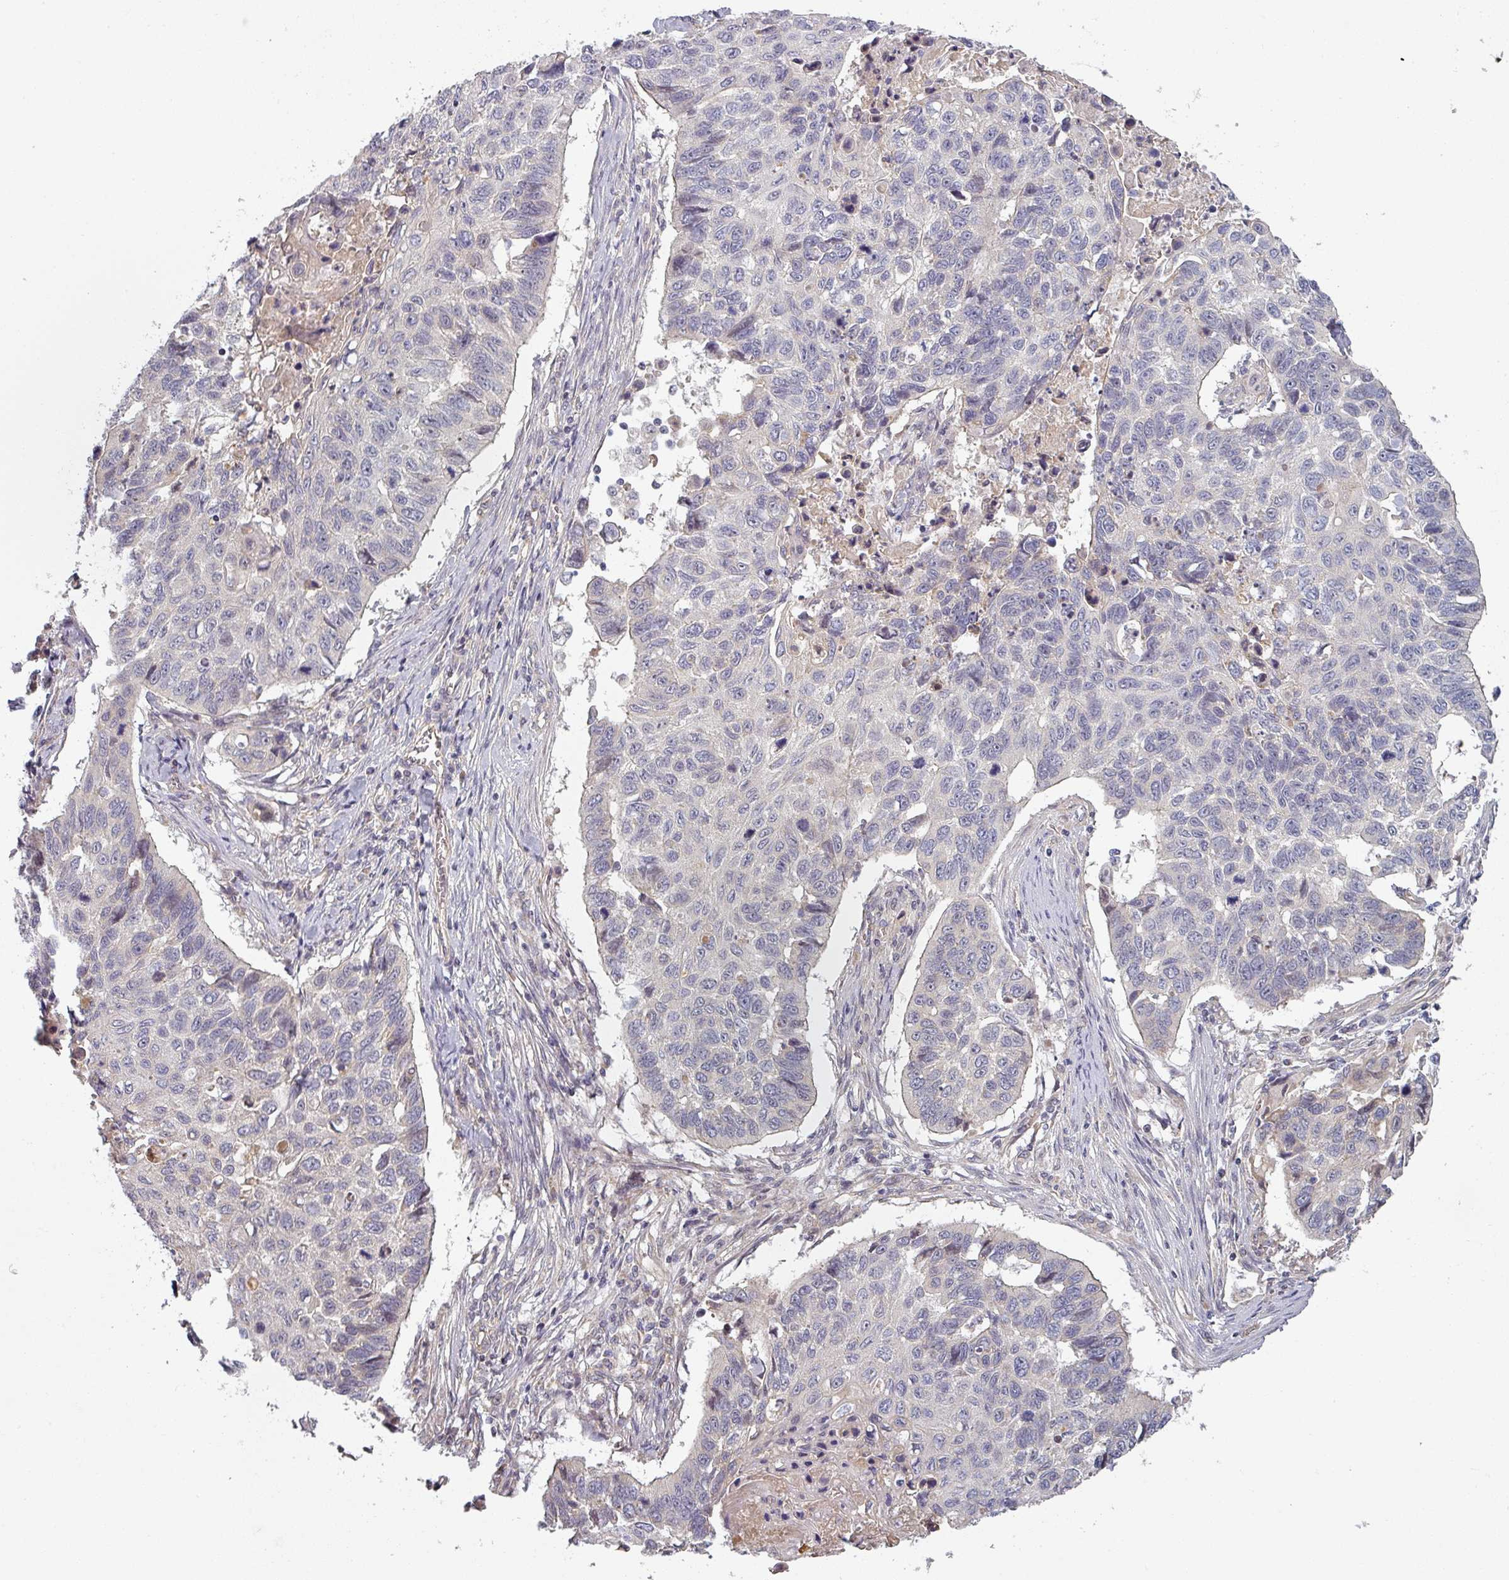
{"staining": {"intensity": "negative", "quantity": "none", "location": "none"}, "tissue": "lung cancer", "cell_type": "Tumor cells", "image_type": "cancer", "snomed": [{"axis": "morphology", "description": "Squamous cell carcinoma, NOS"}, {"axis": "topography", "description": "Lung"}], "caption": "There is no significant expression in tumor cells of lung cancer (squamous cell carcinoma).", "gene": "PLEKHJ1", "patient": {"sex": "male", "age": 62}}